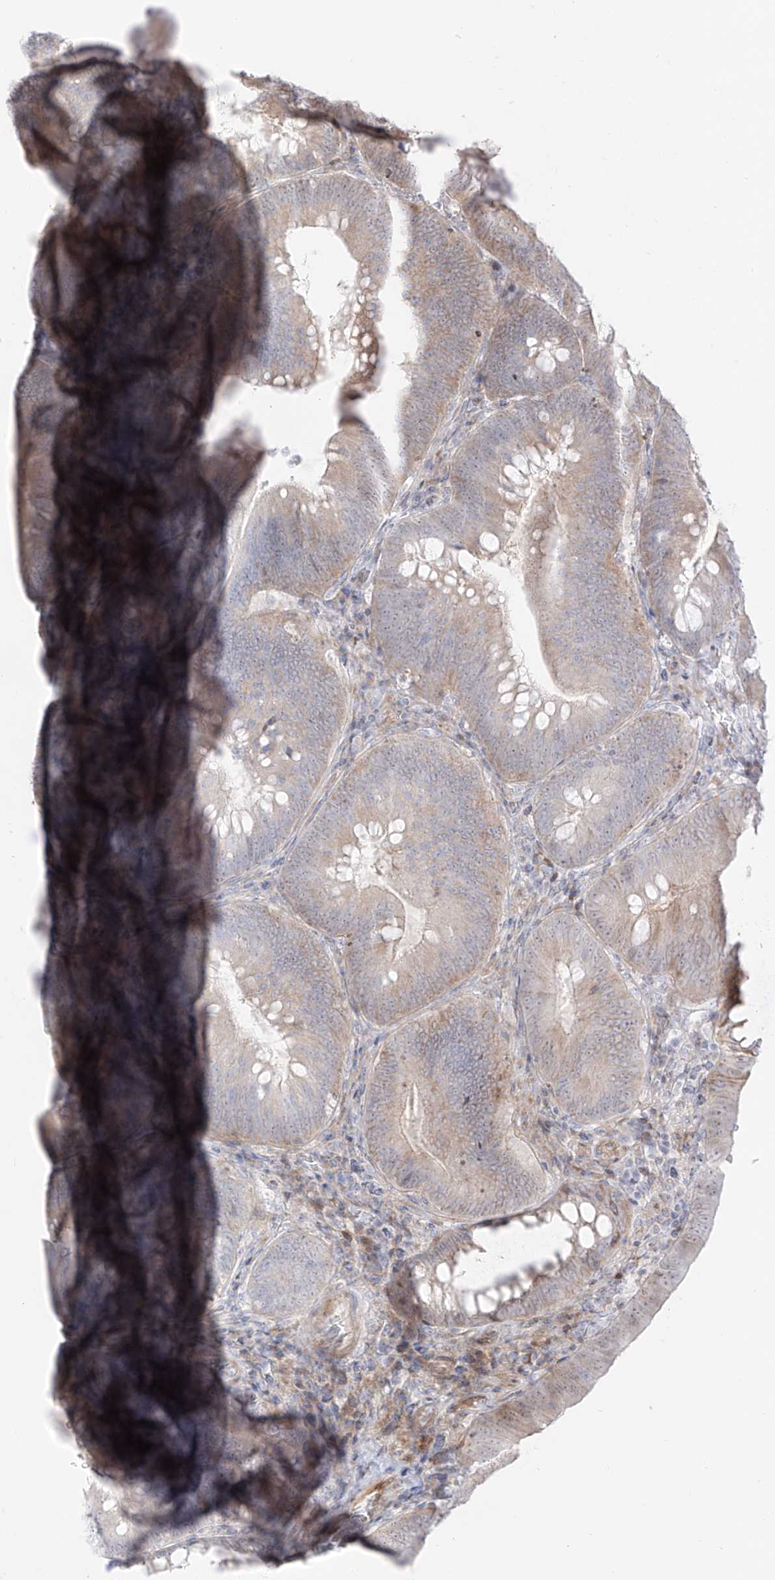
{"staining": {"intensity": "weak", "quantity": "25%-75%", "location": "cytoplasmic/membranous"}, "tissue": "colorectal cancer", "cell_type": "Tumor cells", "image_type": "cancer", "snomed": [{"axis": "morphology", "description": "Normal tissue, NOS"}, {"axis": "topography", "description": "Colon"}], "caption": "DAB immunohistochemical staining of human colorectal cancer exhibits weak cytoplasmic/membranous protein staining in approximately 25%-75% of tumor cells.", "gene": "ZNF180", "patient": {"sex": "female", "age": 82}}